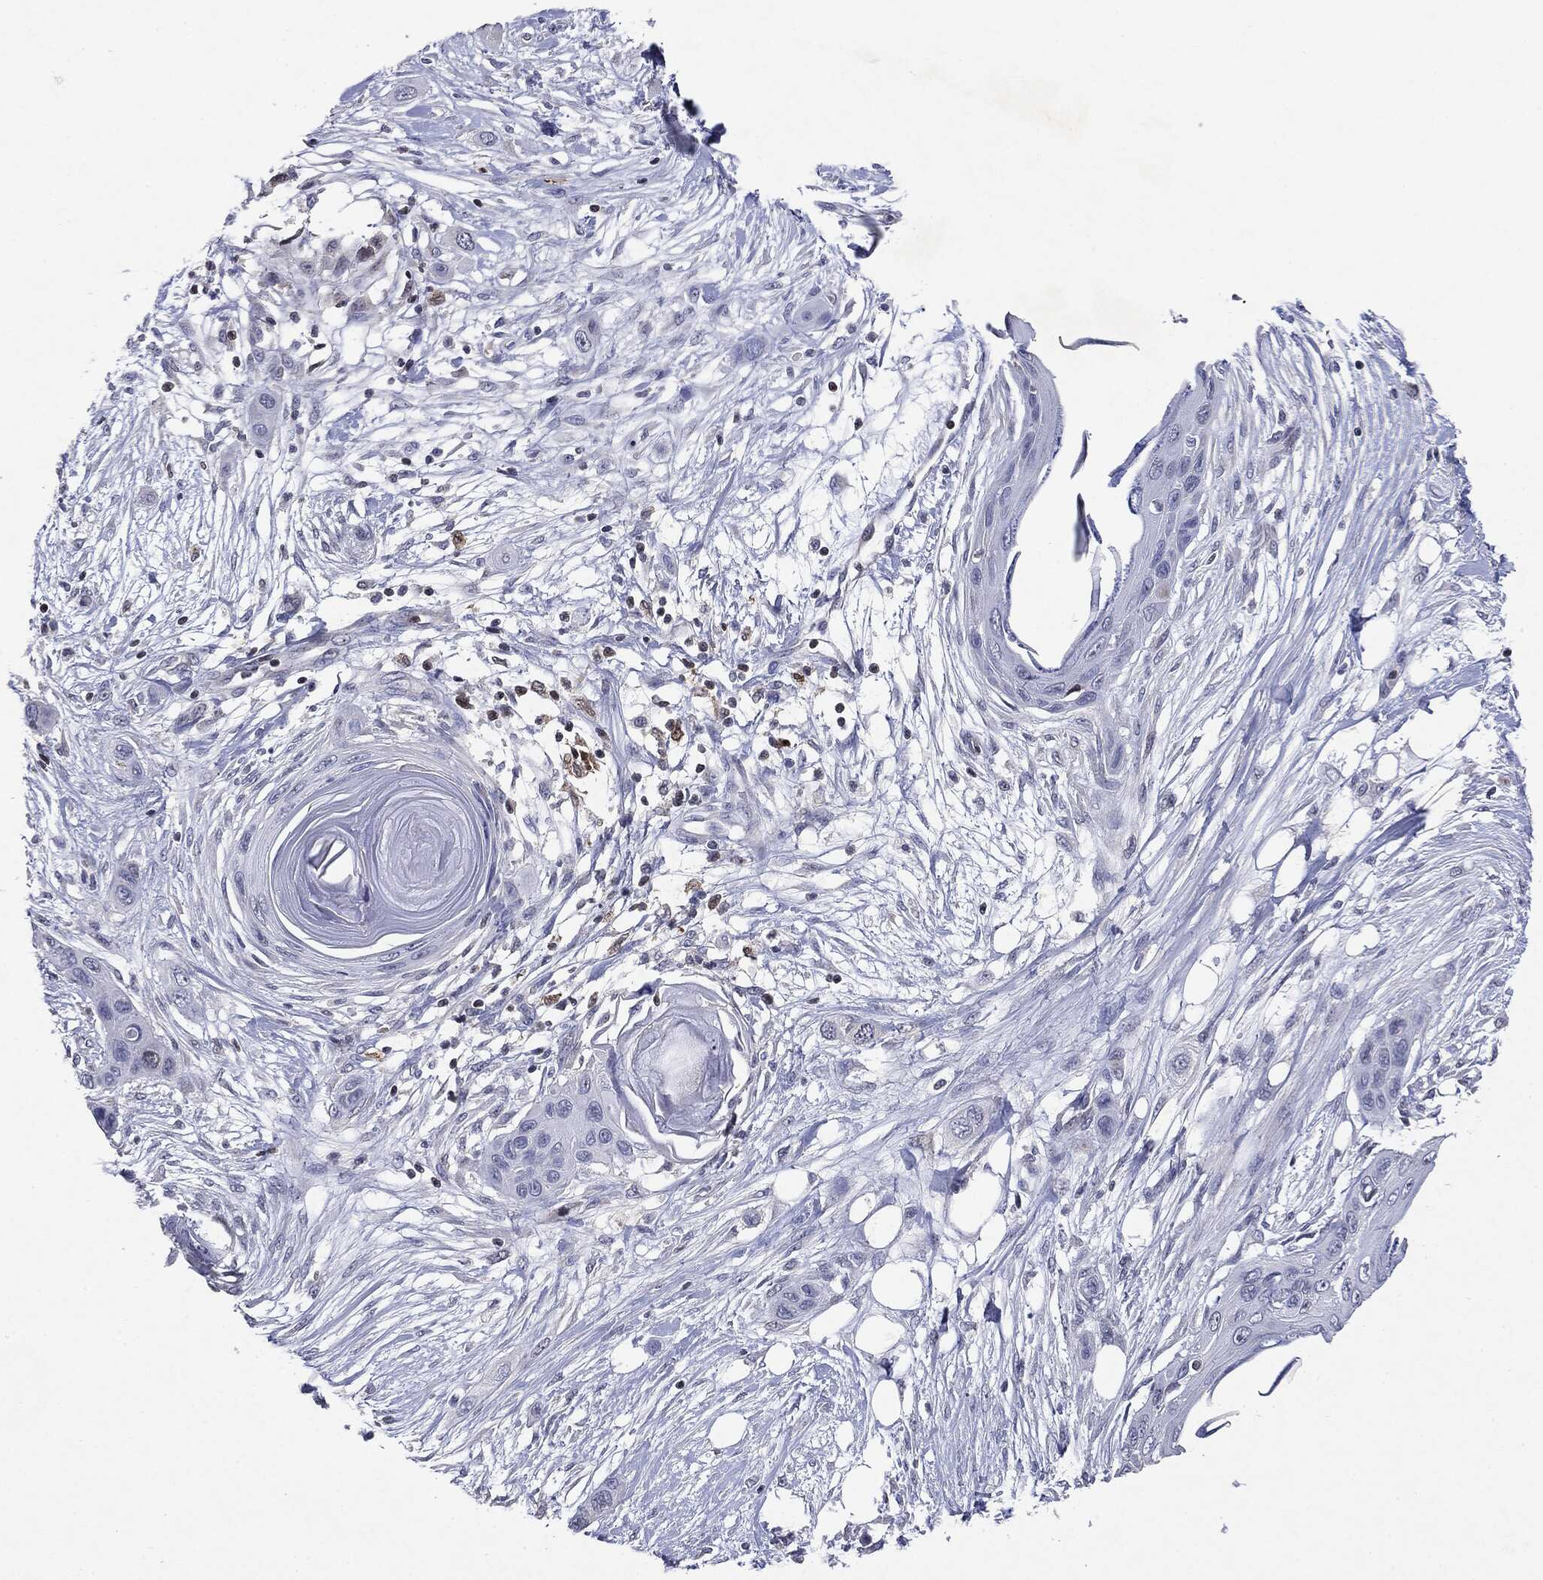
{"staining": {"intensity": "negative", "quantity": "none", "location": "none"}, "tissue": "skin cancer", "cell_type": "Tumor cells", "image_type": "cancer", "snomed": [{"axis": "morphology", "description": "Squamous cell carcinoma, NOS"}, {"axis": "topography", "description": "Skin"}], "caption": "A high-resolution image shows immunohistochemistry (IHC) staining of skin cancer (squamous cell carcinoma), which reveals no significant expression in tumor cells. Brightfield microscopy of immunohistochemistry stained with DAB (brown) and hematoxylin (blue), captured at high magnification.", "gene": "KIF2C", "patient": {"sex": "male", "age": 79}}